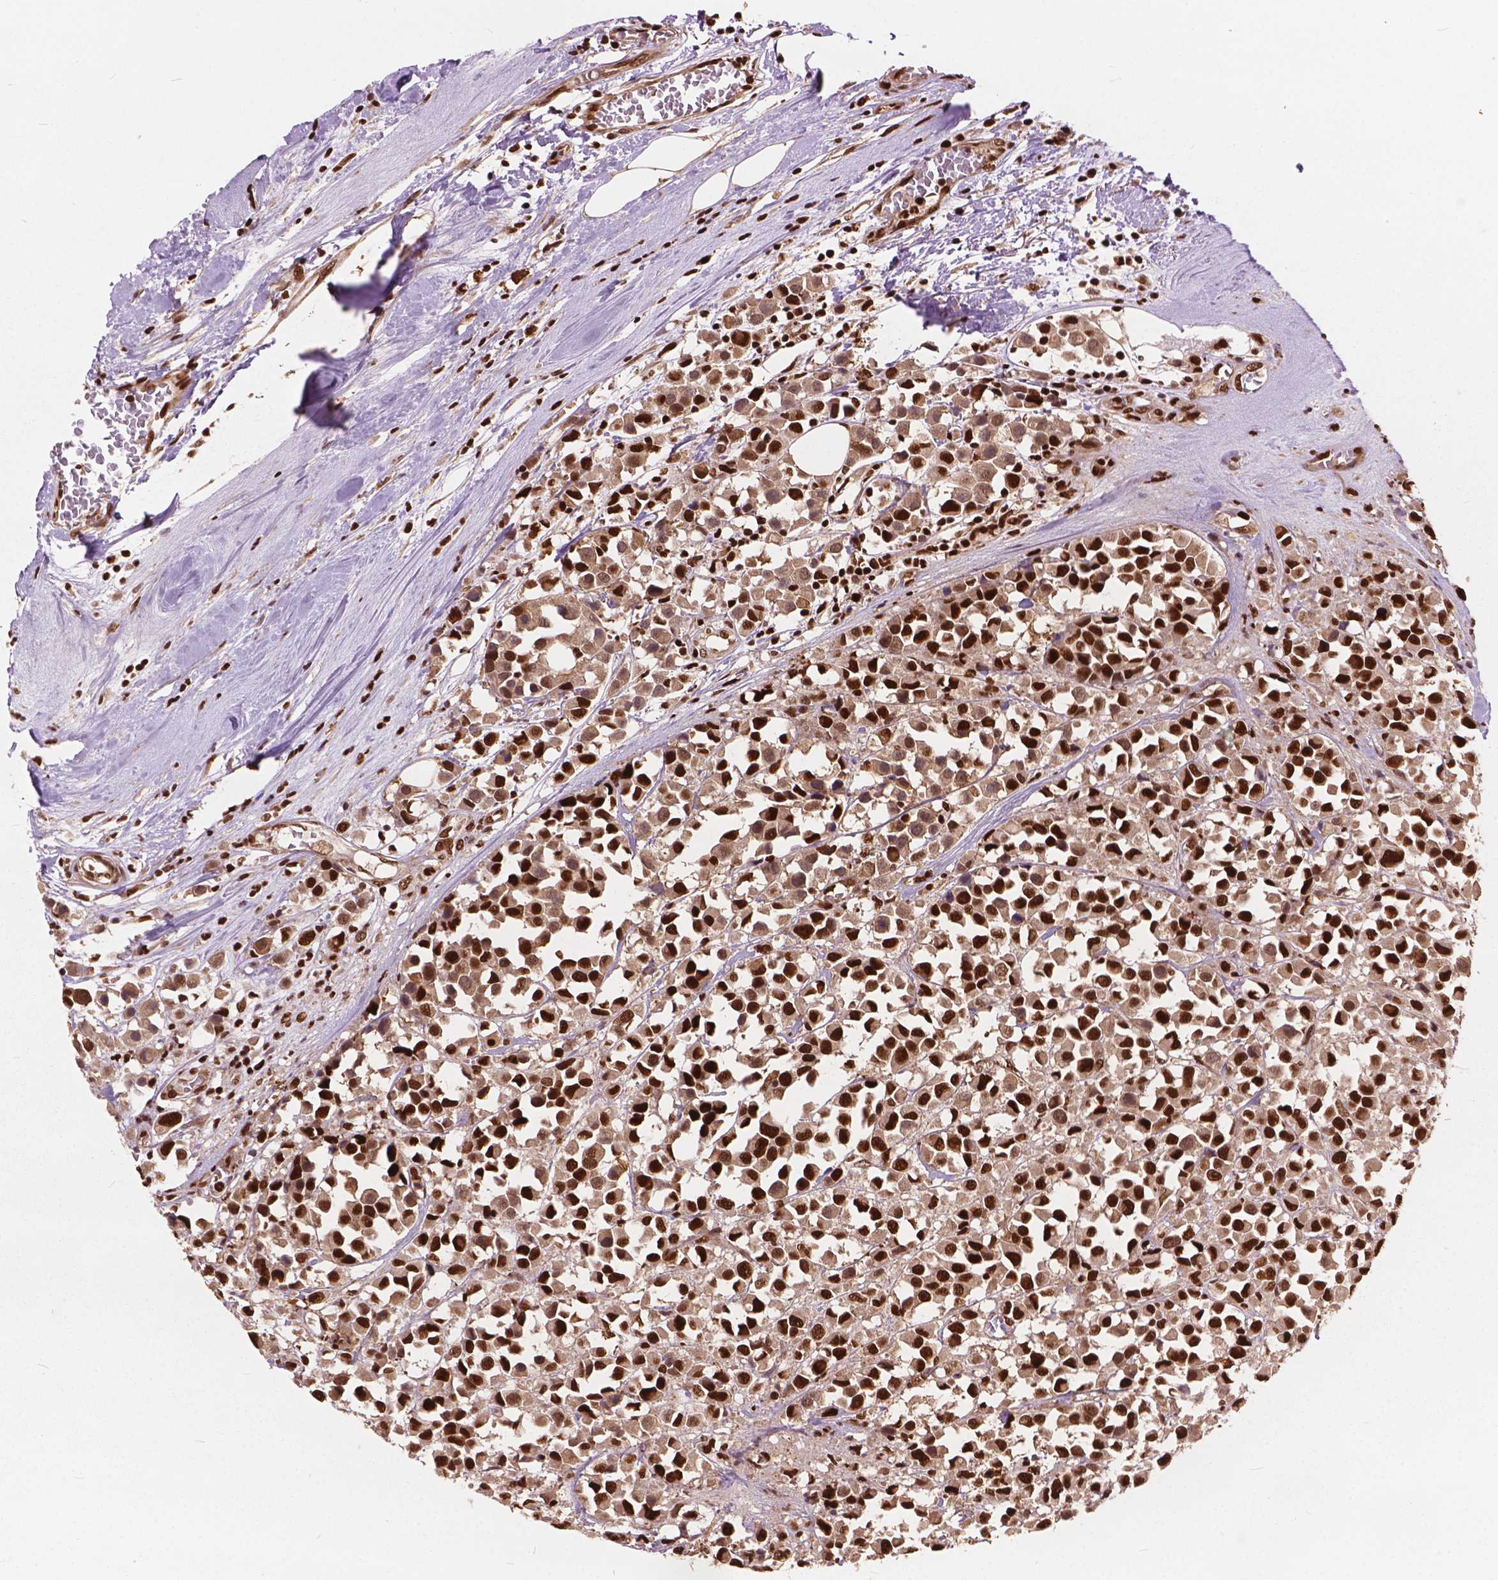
{"staining": {"intensity": "moderate", "quantity": ">75%", "location": "cytoplasmic/membranous,nuclear"}, "tissue": "breast cancer", "cell_type": "Tumor cells", "image_type": "cancer", "snomed": [{"axis": "morphology", "description": "Duct carcinoma"}, {"axis": "topography", "description": "Breast"}], "caption": "Immunohistochemistry (IHC) (DAB (3,3'-diaminobenzidine)) staining of breast invasive ductal carcinoma shows moderate cytoplasmic/membranous and nuclear protein positivity in about >75% of tumor cells.", "gene": "ANP32B", "patient": {"sex": "female", "age": 61}}